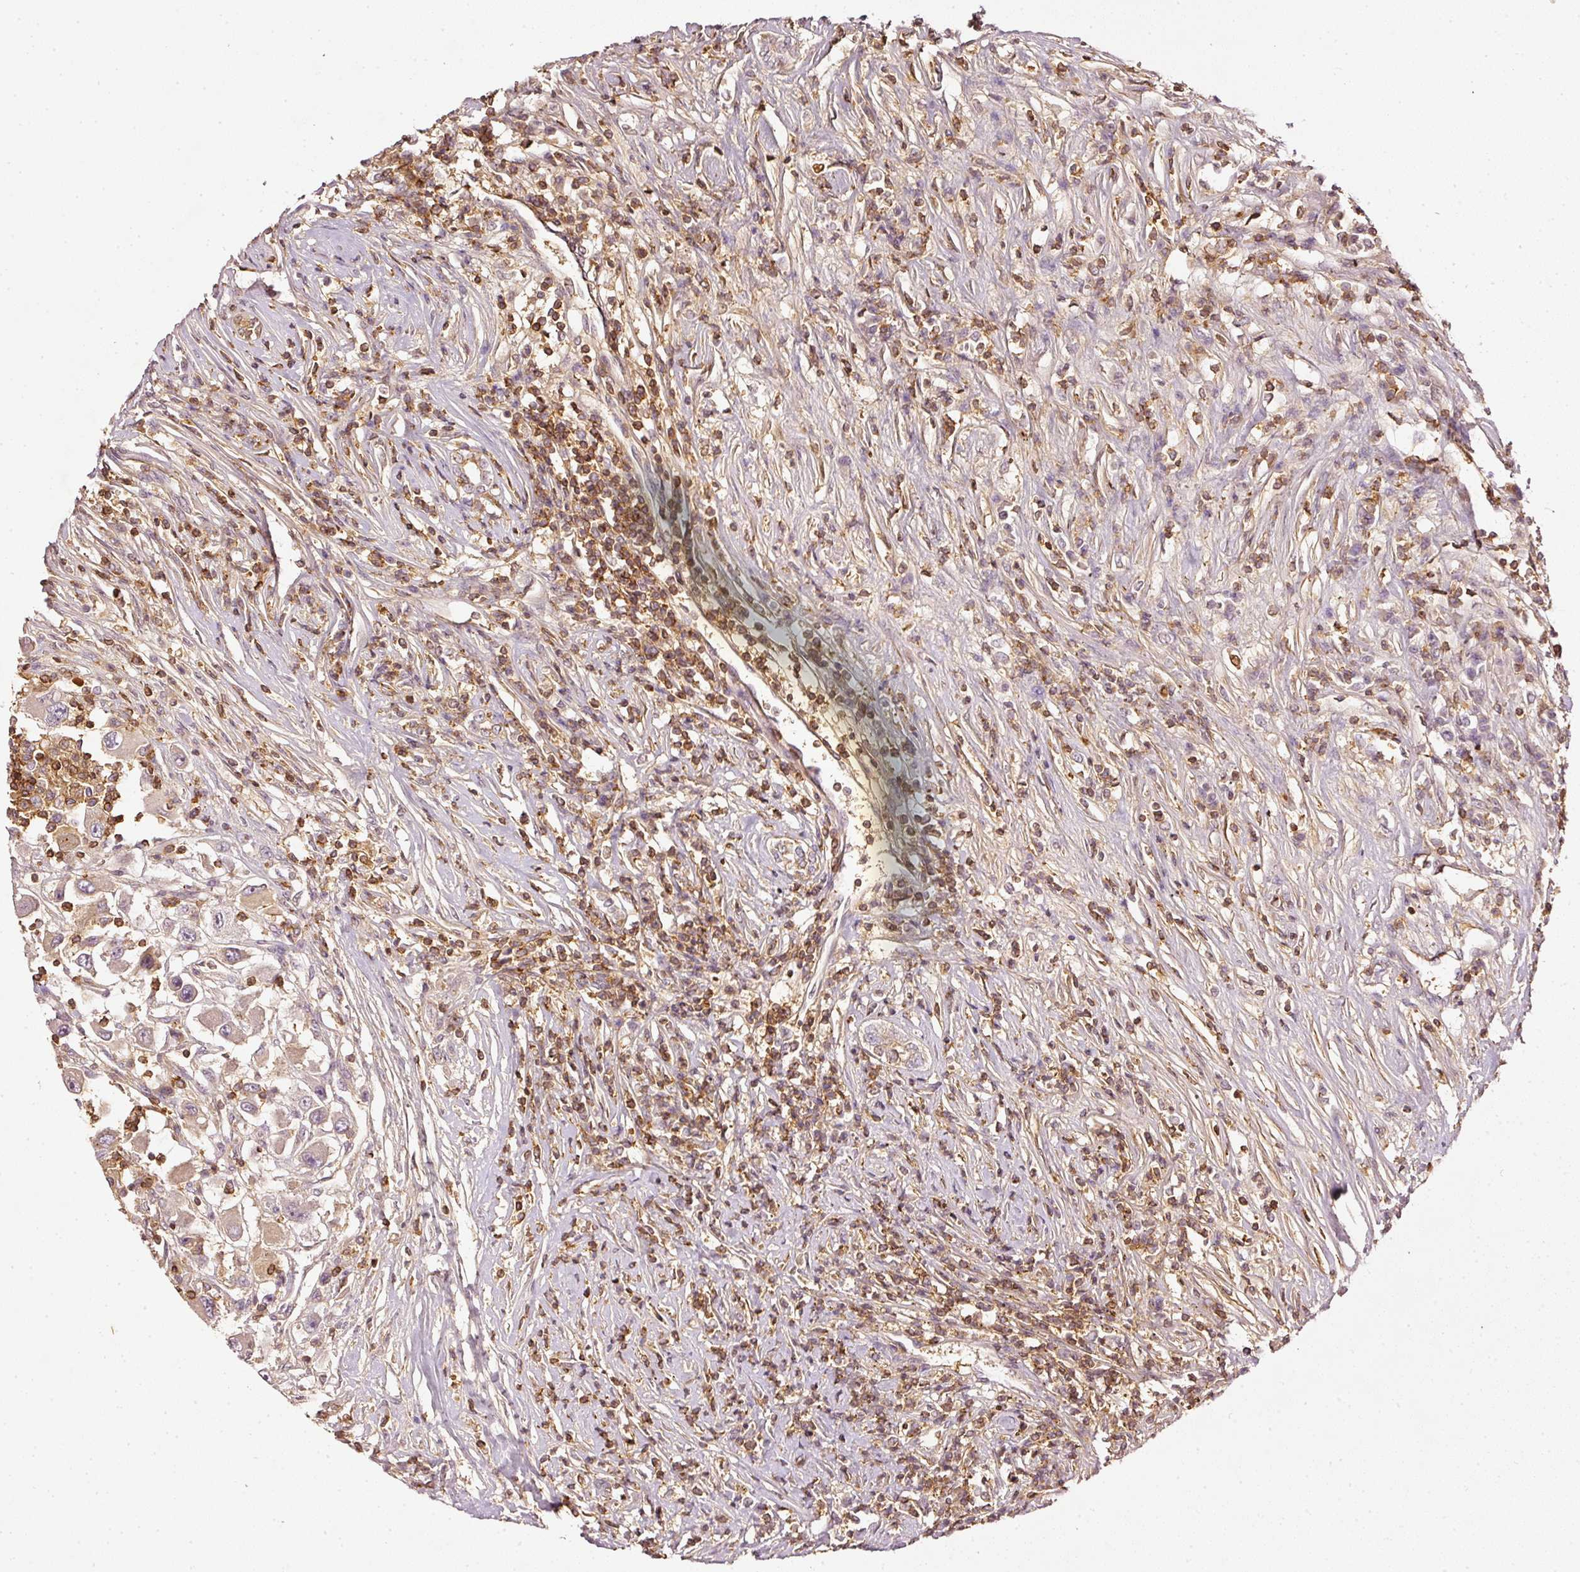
{"staining": {"intensity": "weak", "quantity": "25%-75%", "location": "cytoplasmic/membranous"}, "tissue": "renal cancer", "cell_type": "Tumor cells", "image_type": "cancer", "snomed": [{"axis": "morphology", "description": "Adenocarcinoma, NOS"}, {"axis": "topography", "description": "Kidney"}], "caption": "Protein positivity by IHC displays weak cytoplasmic/membranous positivity in approximately 25%-75% of tumor cells in renal cancer. (DAB (3,3'-diaminobenzidine) IHC, brown staining for protein, blue staining for nuclei).", "gene": "EVL", "patient": {"sex": "female", "age": 67}}